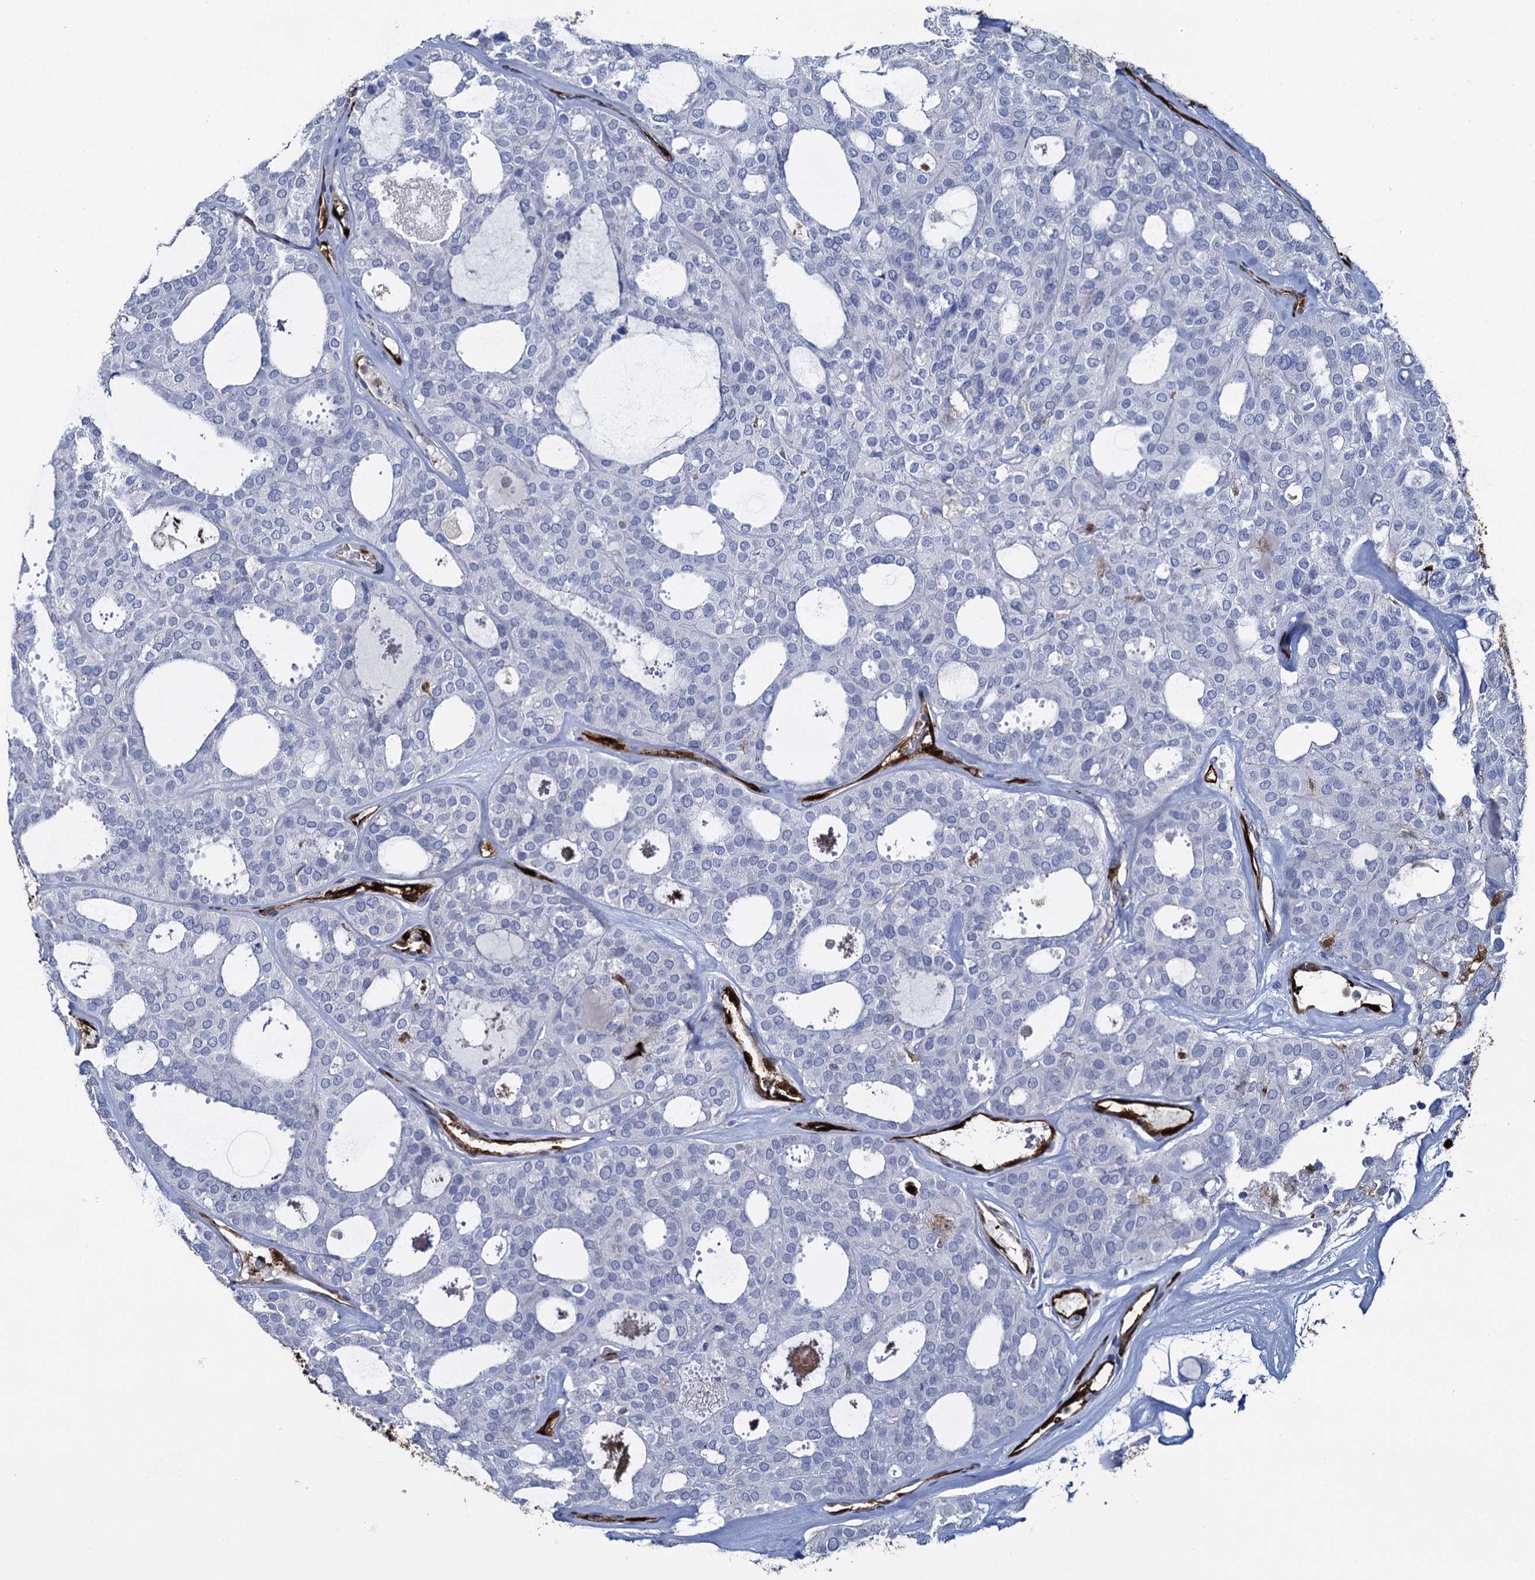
{"staining": {"intensity": "negative", "quantity": "none", "location": "none"}, "tissue": "thyroid cancer", "cell_type": "Tumor cells", "image_type": "cancer", "snomed": [{"axis": "morphology", "description": "Follicular adenoma carcinoma, NOS"}, {"axis": "topography", "description": "Thyroid gland"}], "caption": "Thyroid cancer stained for a protein using IHC reveals no positivity tumor cells.", "gene": "FABP5", "patient": {"sex": "male", "age": 75}}